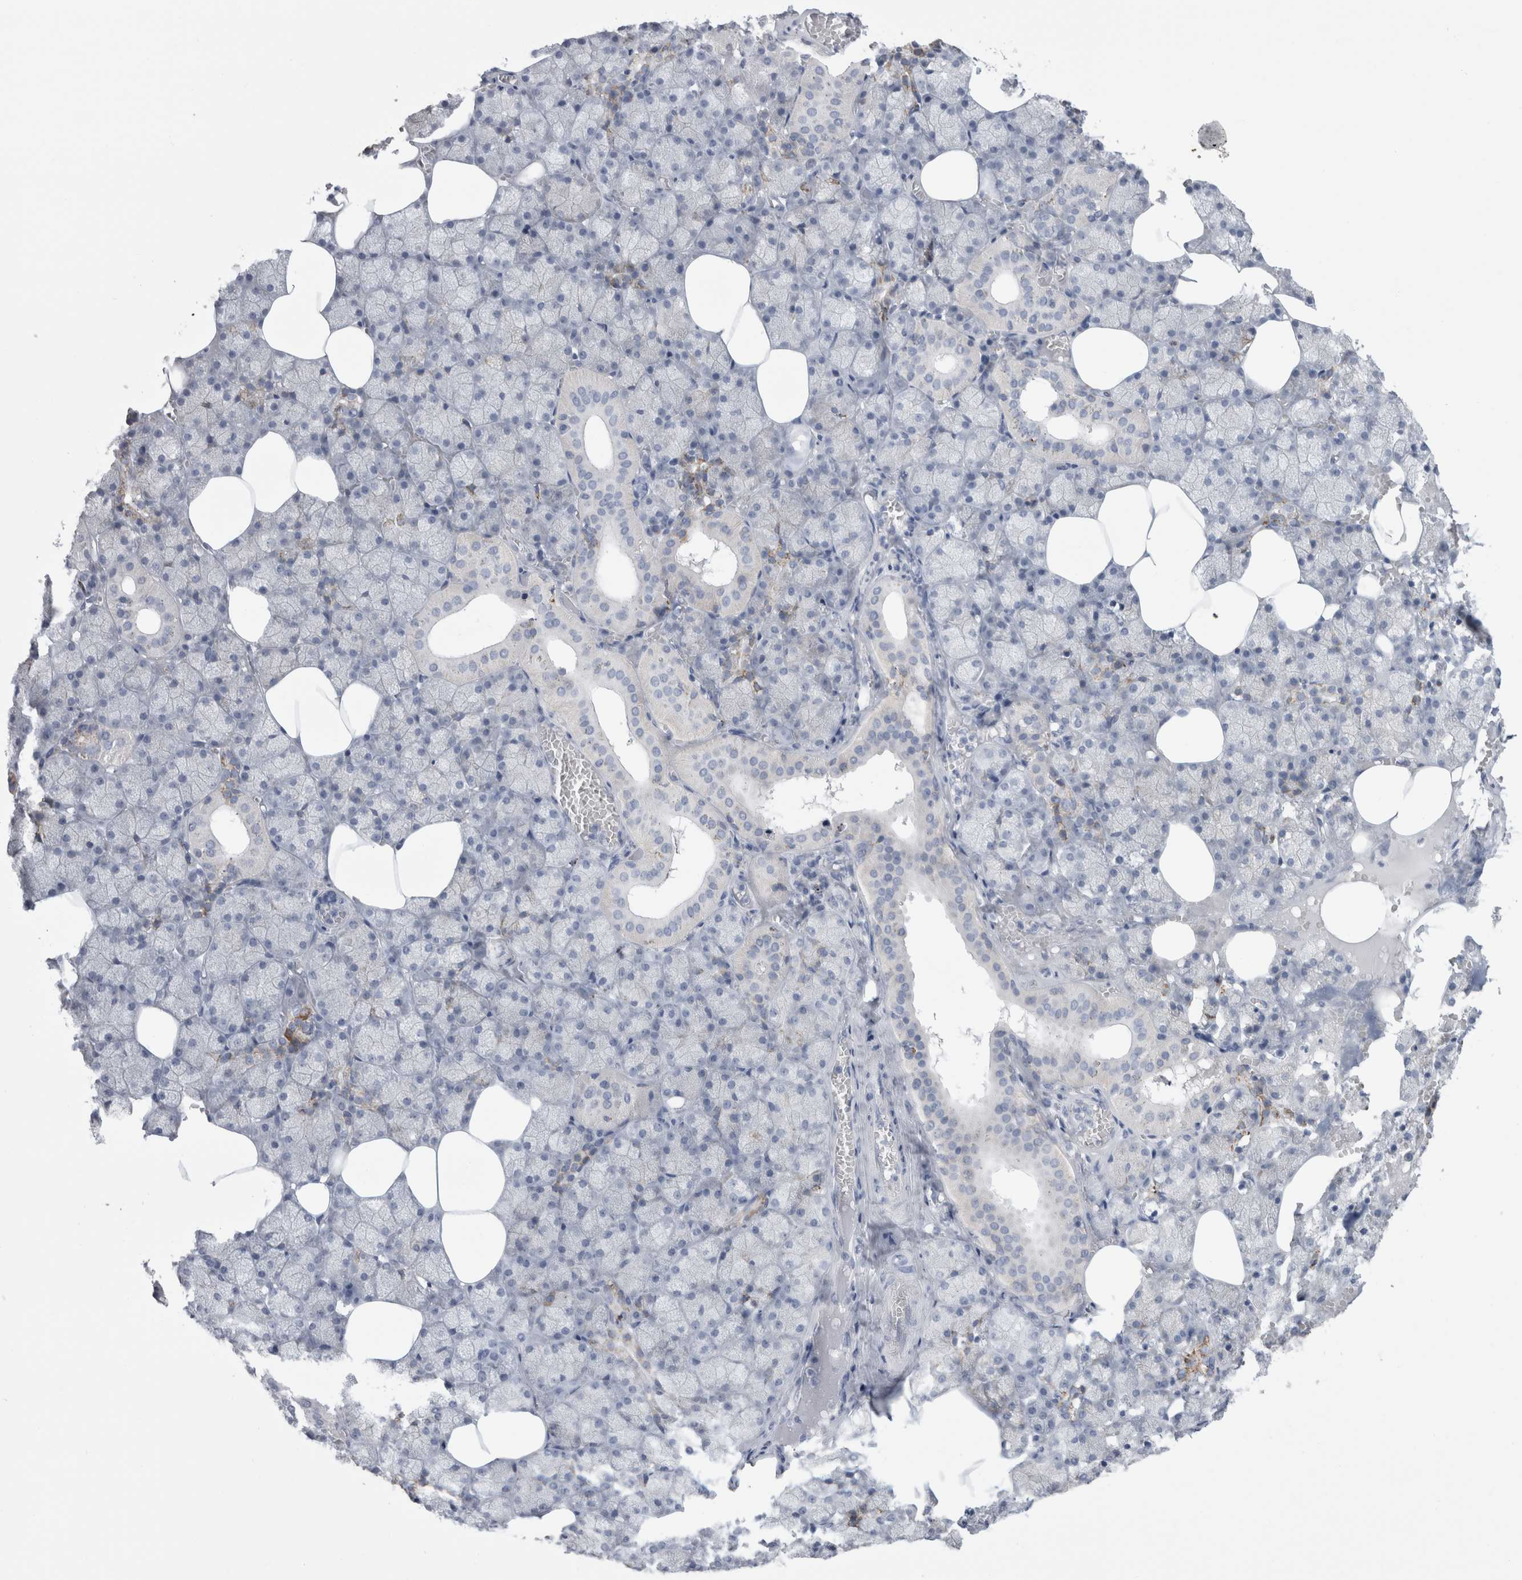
{"staining": {"intensity": "weak", "quantity": "<25%", "location": "cytoplasmic/membranous"}, "tissue": "salivary gland", "cell_type": "Glandular cells", "image_type": "normal", "snomed": [{"axis": "morphology", "description": "Normal tissue, NOS"}, {"axis": "topography", "description": "Salivary gland"}], "caption": "Immunohistochemical staining of unremarkable salivary gland reveals no significant staining in glandular cells. Nuclei are stained in blue.", "gene": "GATM", "patient": {"sex": "male", "age": 62}}